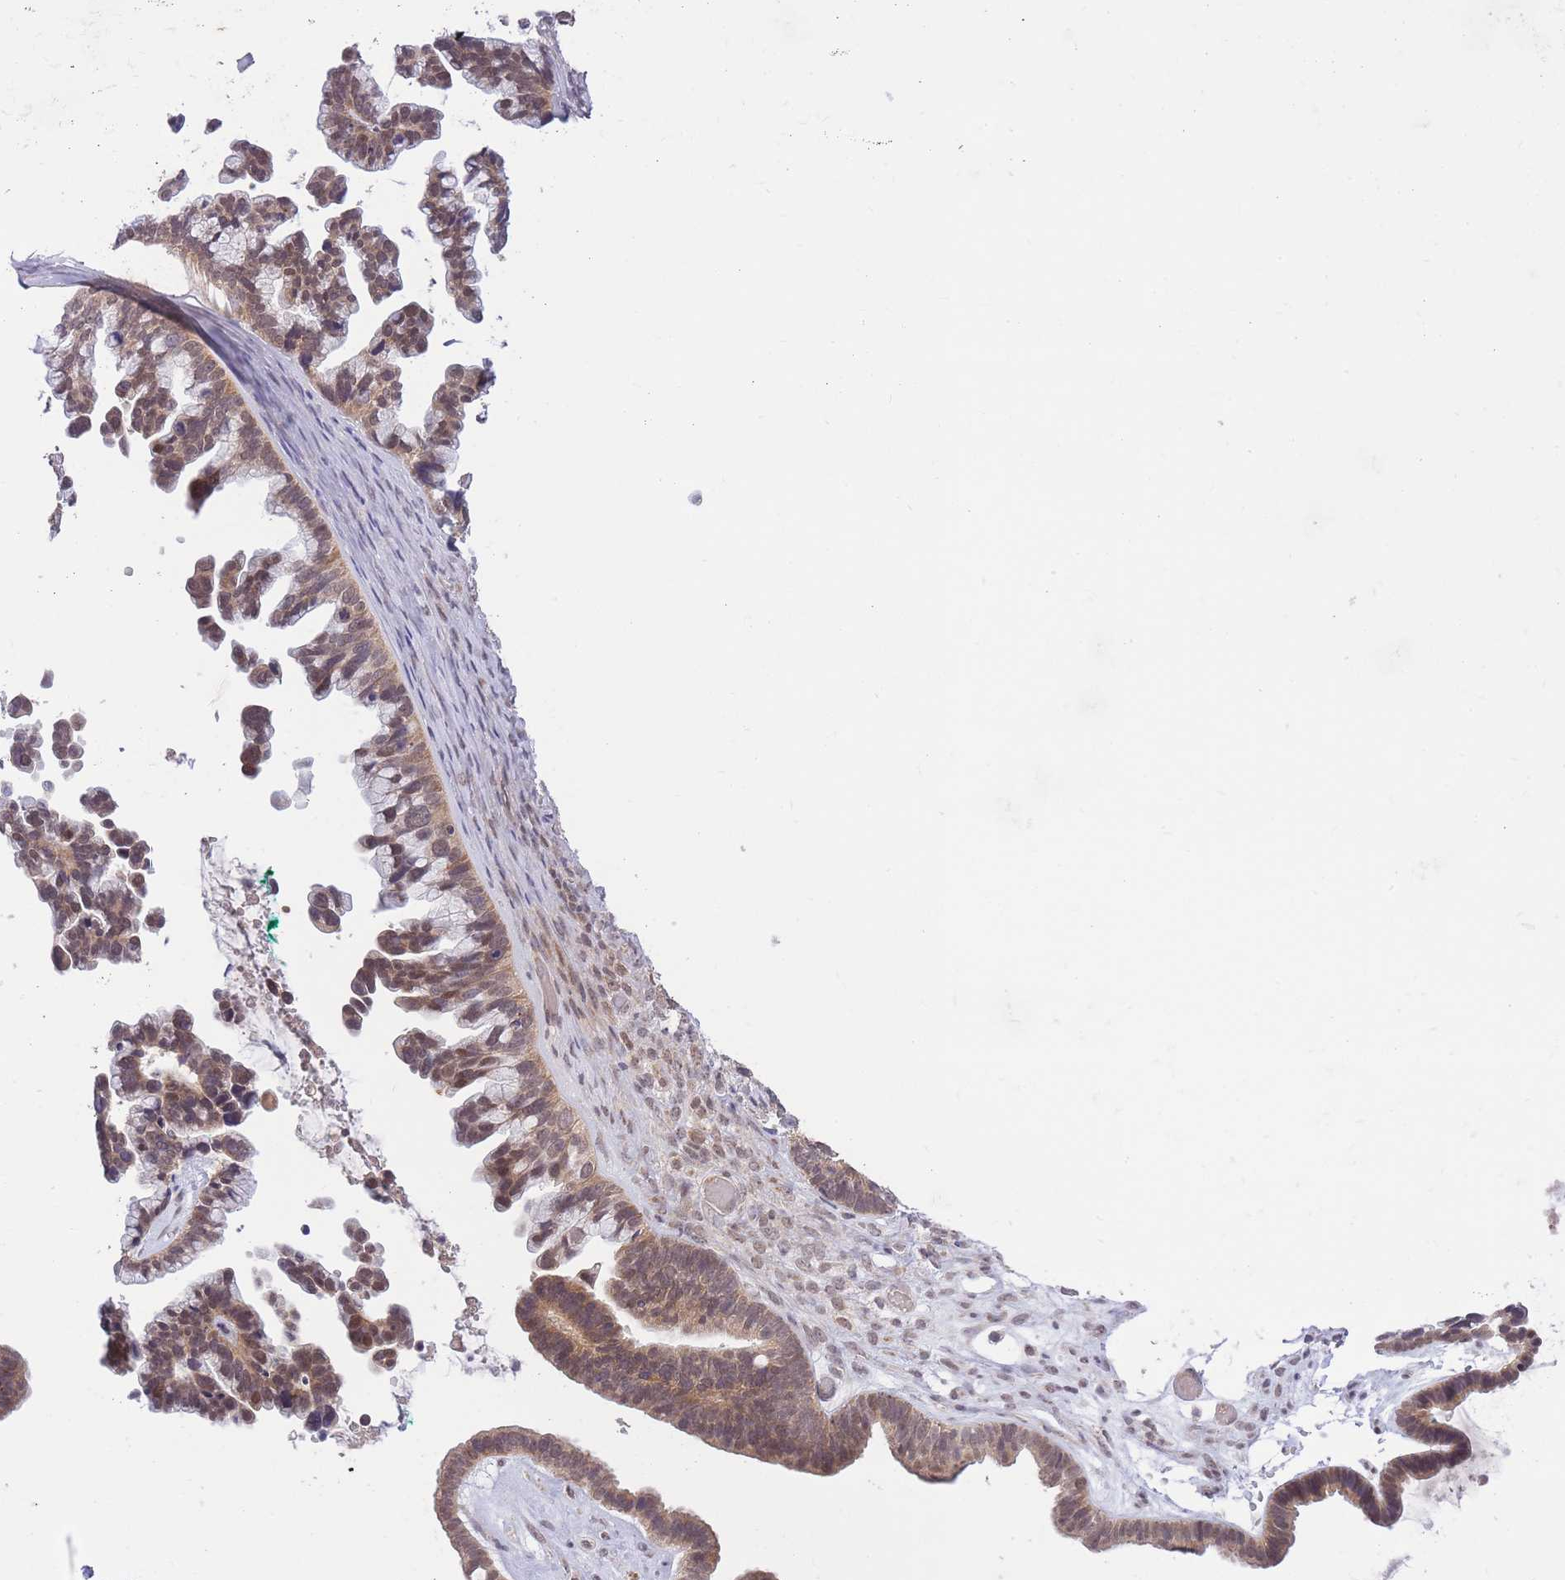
{"staining": {"intensity": "weak", "quantity": ">75%", "location": "cytoplasmic/membranous"}, "tissue": "ovarian cancer", "cell_type": "Tumor cells", "image_type": "cancer", "snomed": [{"axis": "morphology", "description": "Cystadenocarcinoma, serous, NOS"}, {"axis": "topography", "description": "Ovary"}], "caption": "Brown immunohistochemical staining in human ovarian serous cystadenocarcinoma exhibits weak cytoplasmic/membranous positivity in about >75% of tumor cells.", "gene": "ELOA2", "patient": {"sex": "female", "age": 56}}